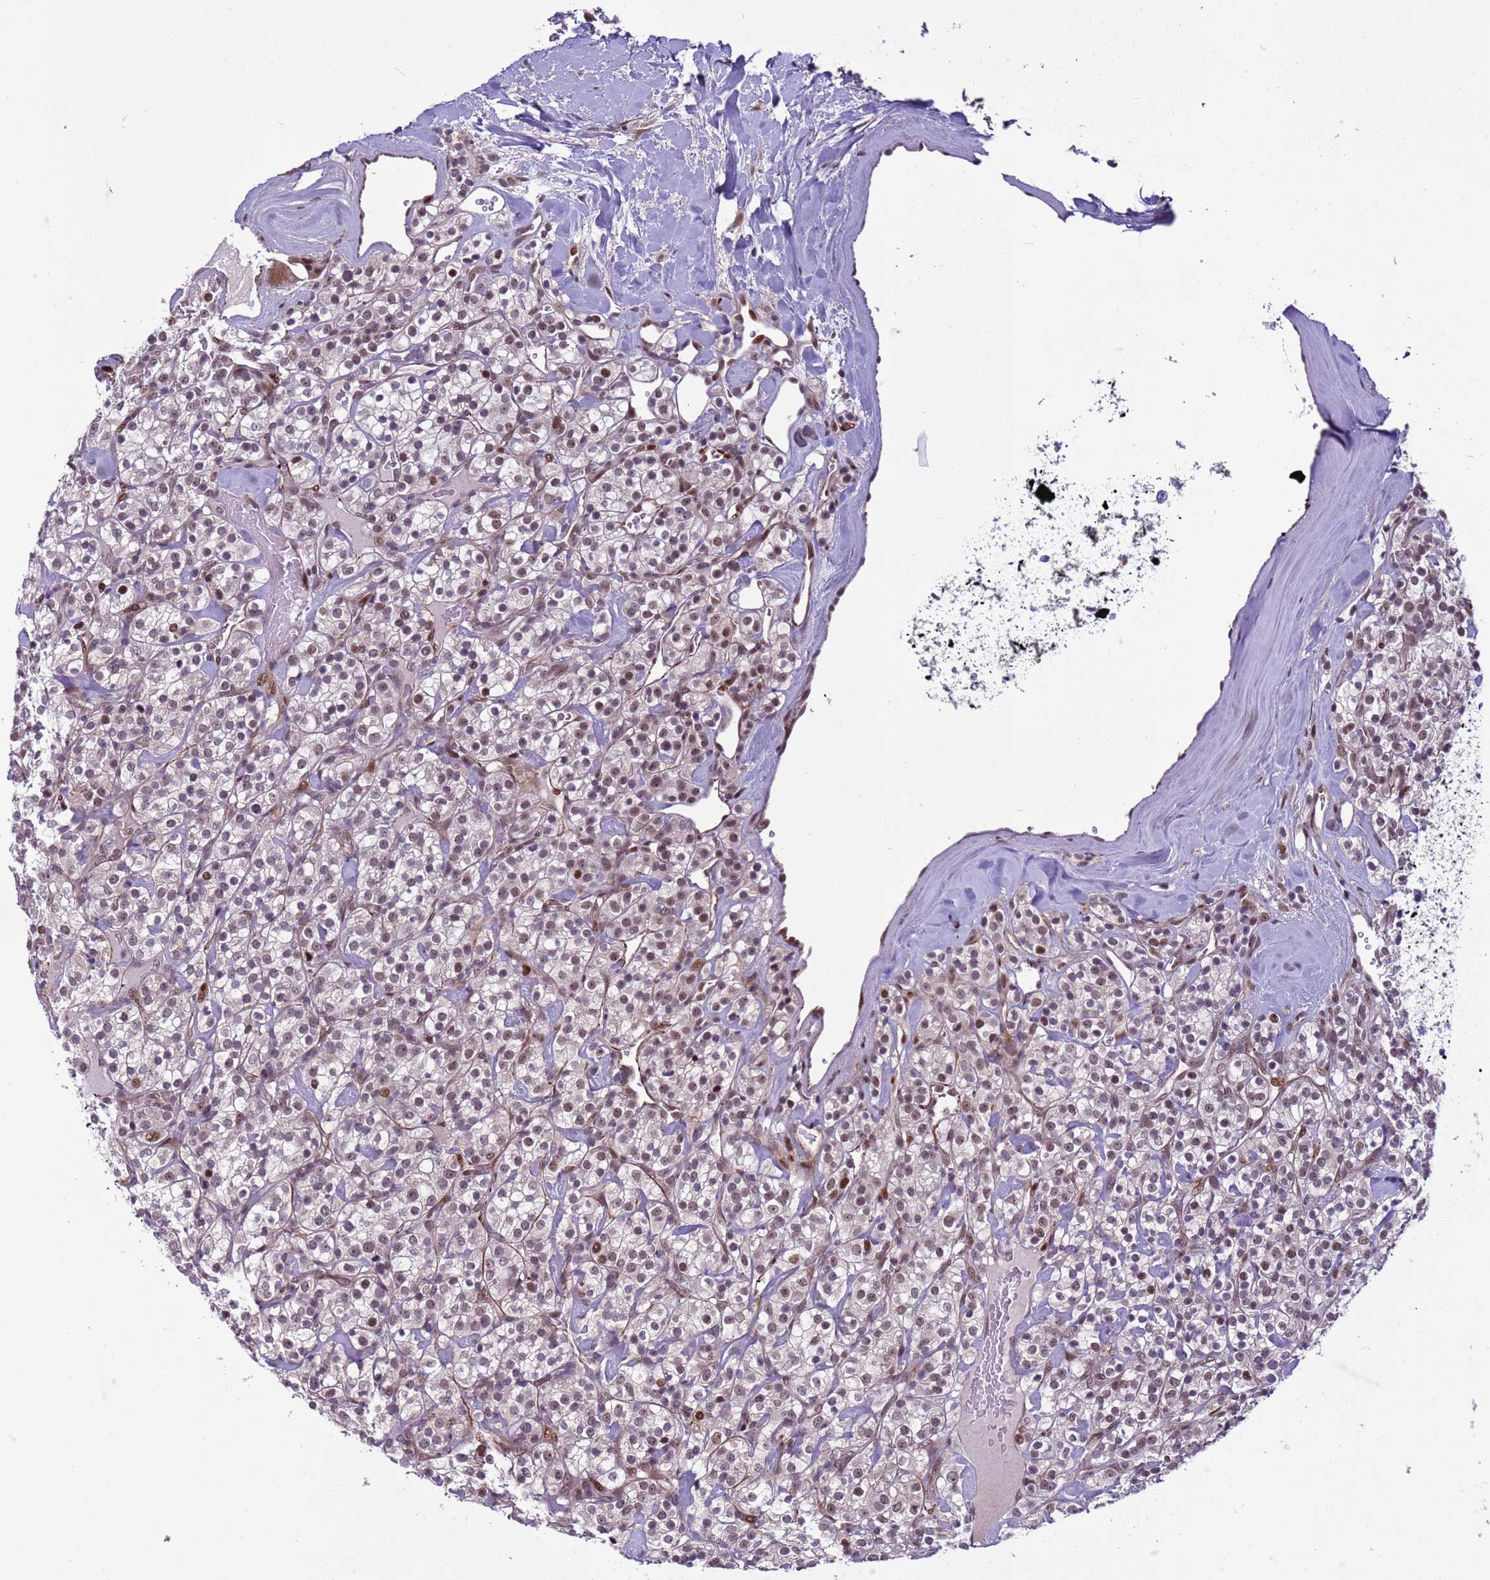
{"staining": {"intensity": "weak", "quantity": "25%-75%", "location": "nuclear"}, "tissue": "renal cancer", "cell_type": "Tumor cells", "image_type": "cancer", "snomed": [{"axis": "morphology", "description": "Adenocarcinoma, NOS"}, {"axis": "topography", "description": "Kidney"}], "caption": "A photomicrograph showing weak nuclear staining in about 25%-75% of tumor cells in renal adenocarcinoma, as visualized by brown immunohistochemical staining.", "gene": "SHC3", "patient": {"sex": "male", "age": 77}}